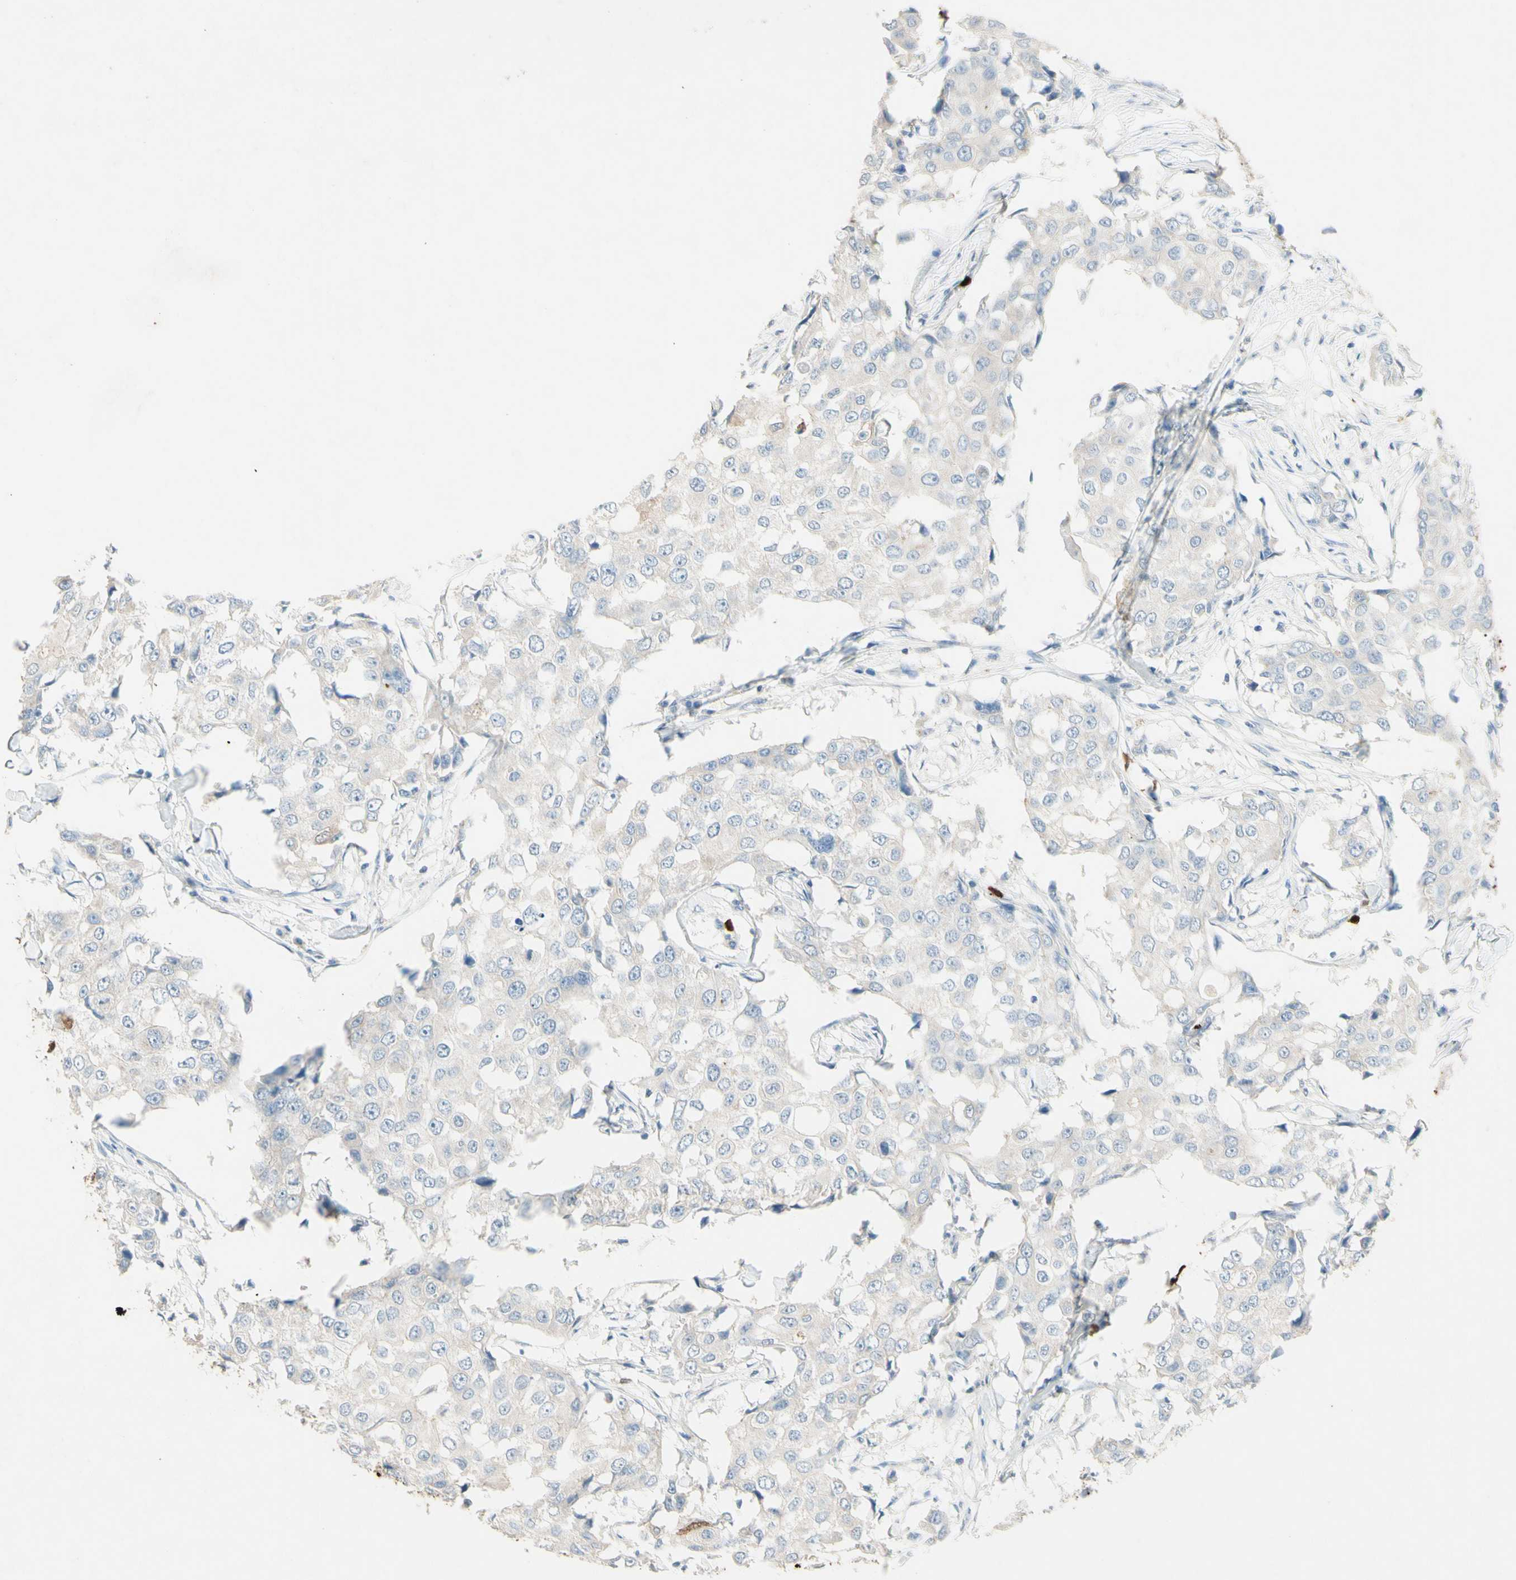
{"staining": {"intensity": "negative", "quantity": "none", "location": "none"}, "tissue": "breast cancer", "cell_type": "Tumor cells", "image_type": "cancer", "snomed": [{"axis": "morphology", "description": "Duct carcinoma"}, {"axis": "topography", "description": "Breast"}], "caption": "Immunohistochemical staining of infiltrating ductal carcinoma (breast) exhibits no significant positivity in tumor cells.", "gene": "NFKBIZ", "patient": {"sex": "female", "age": 27}}